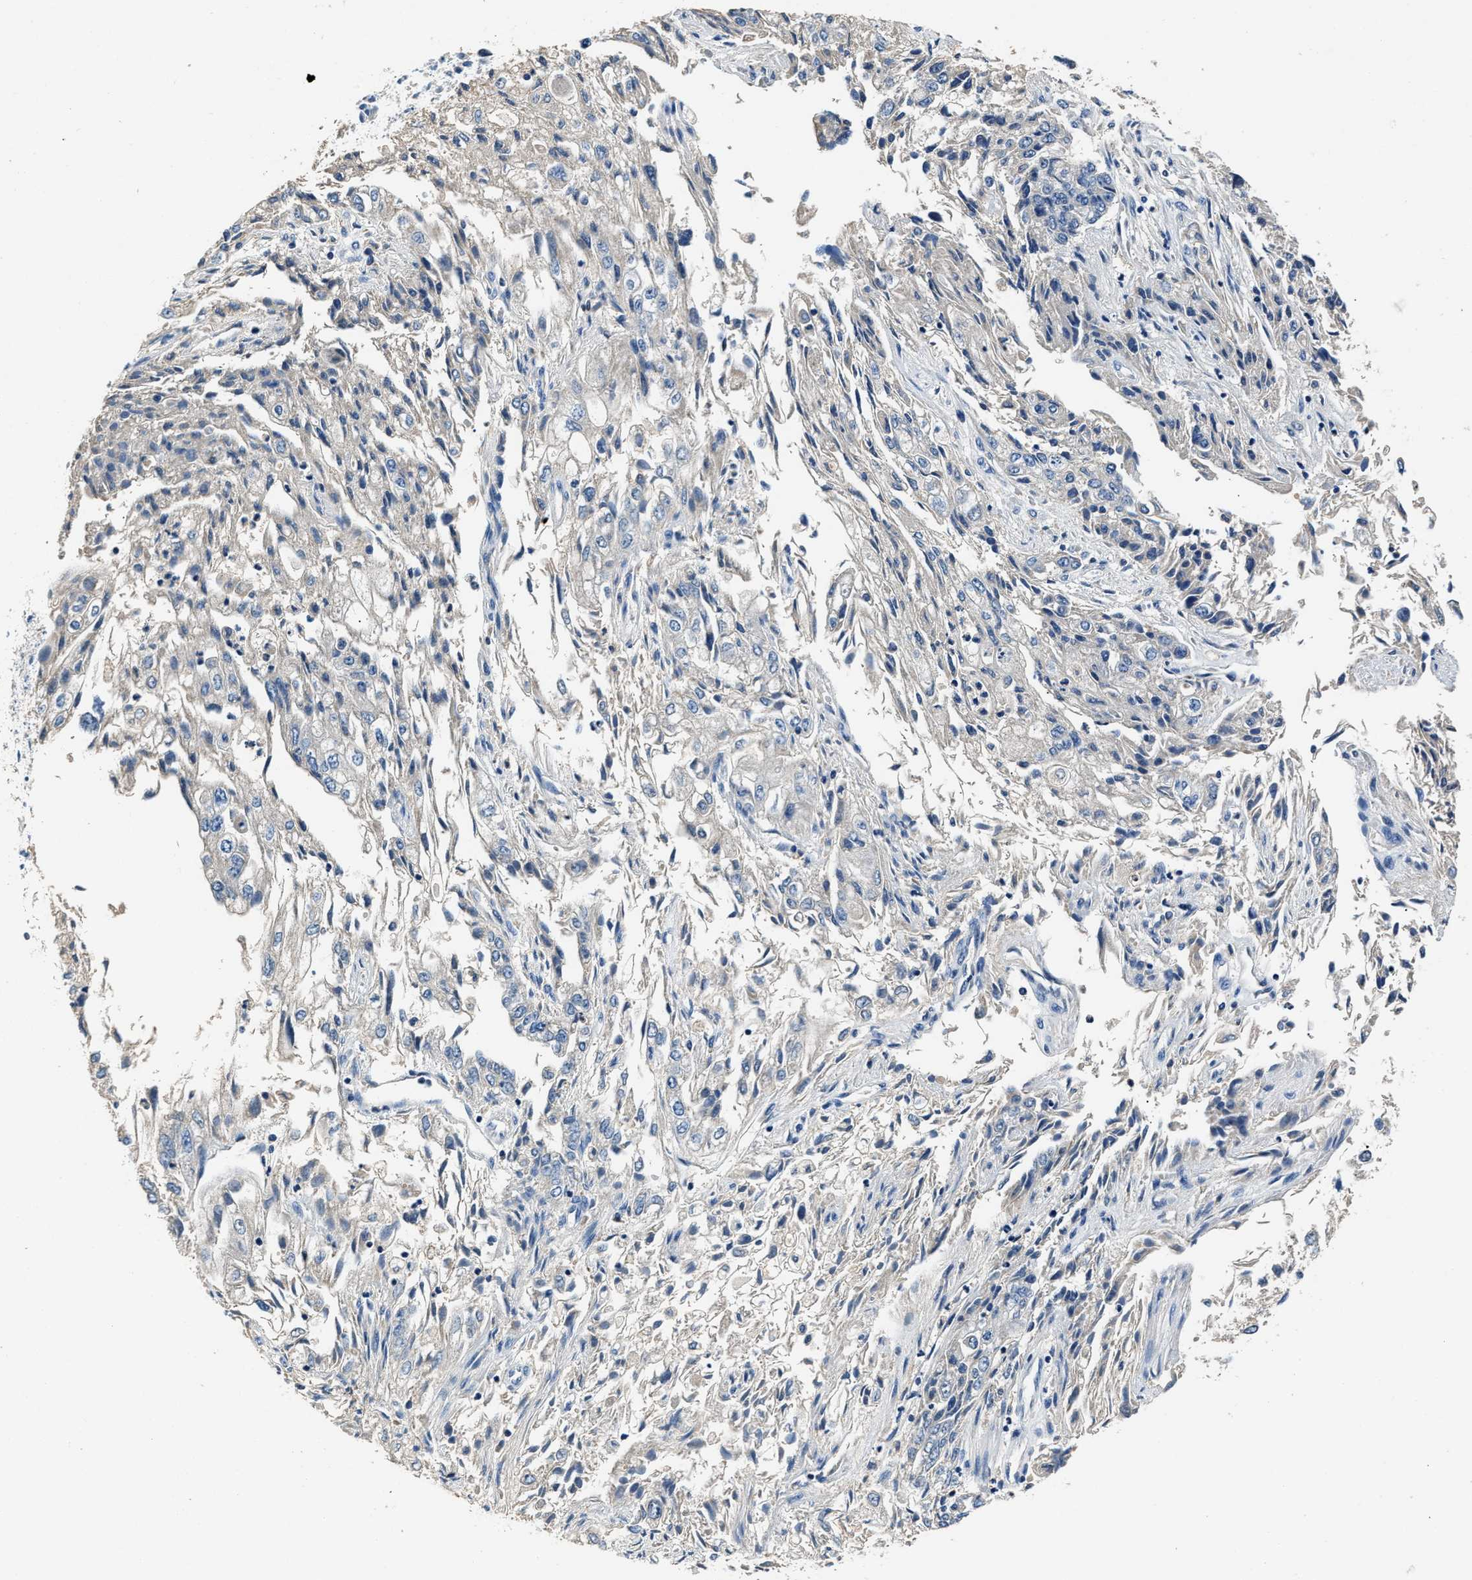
{"staining": {"intensity": "negative", "quantity": "none", "location": "none"}, "tissue": "endometrial cancer", "cell_type": "Tumor cells", "image_type": "cancer", "snomed": [{"axis": "morphology", "description": "Adenocarcinoma, NOS"}, {"axis": "topography", "description": "Endometrium"}], "caption": "There is no significant staining in tumor cells of endometrial adenocarcinoma. Brightfield microscopy of immunohistochemistry stained with DAB (3,3'-diaminobenzidine) (brown) and hematoxylin (blue), captured at high magnification.", "gene": "SLCO2B1", "patient": {"sex": "female", "age": 49}}